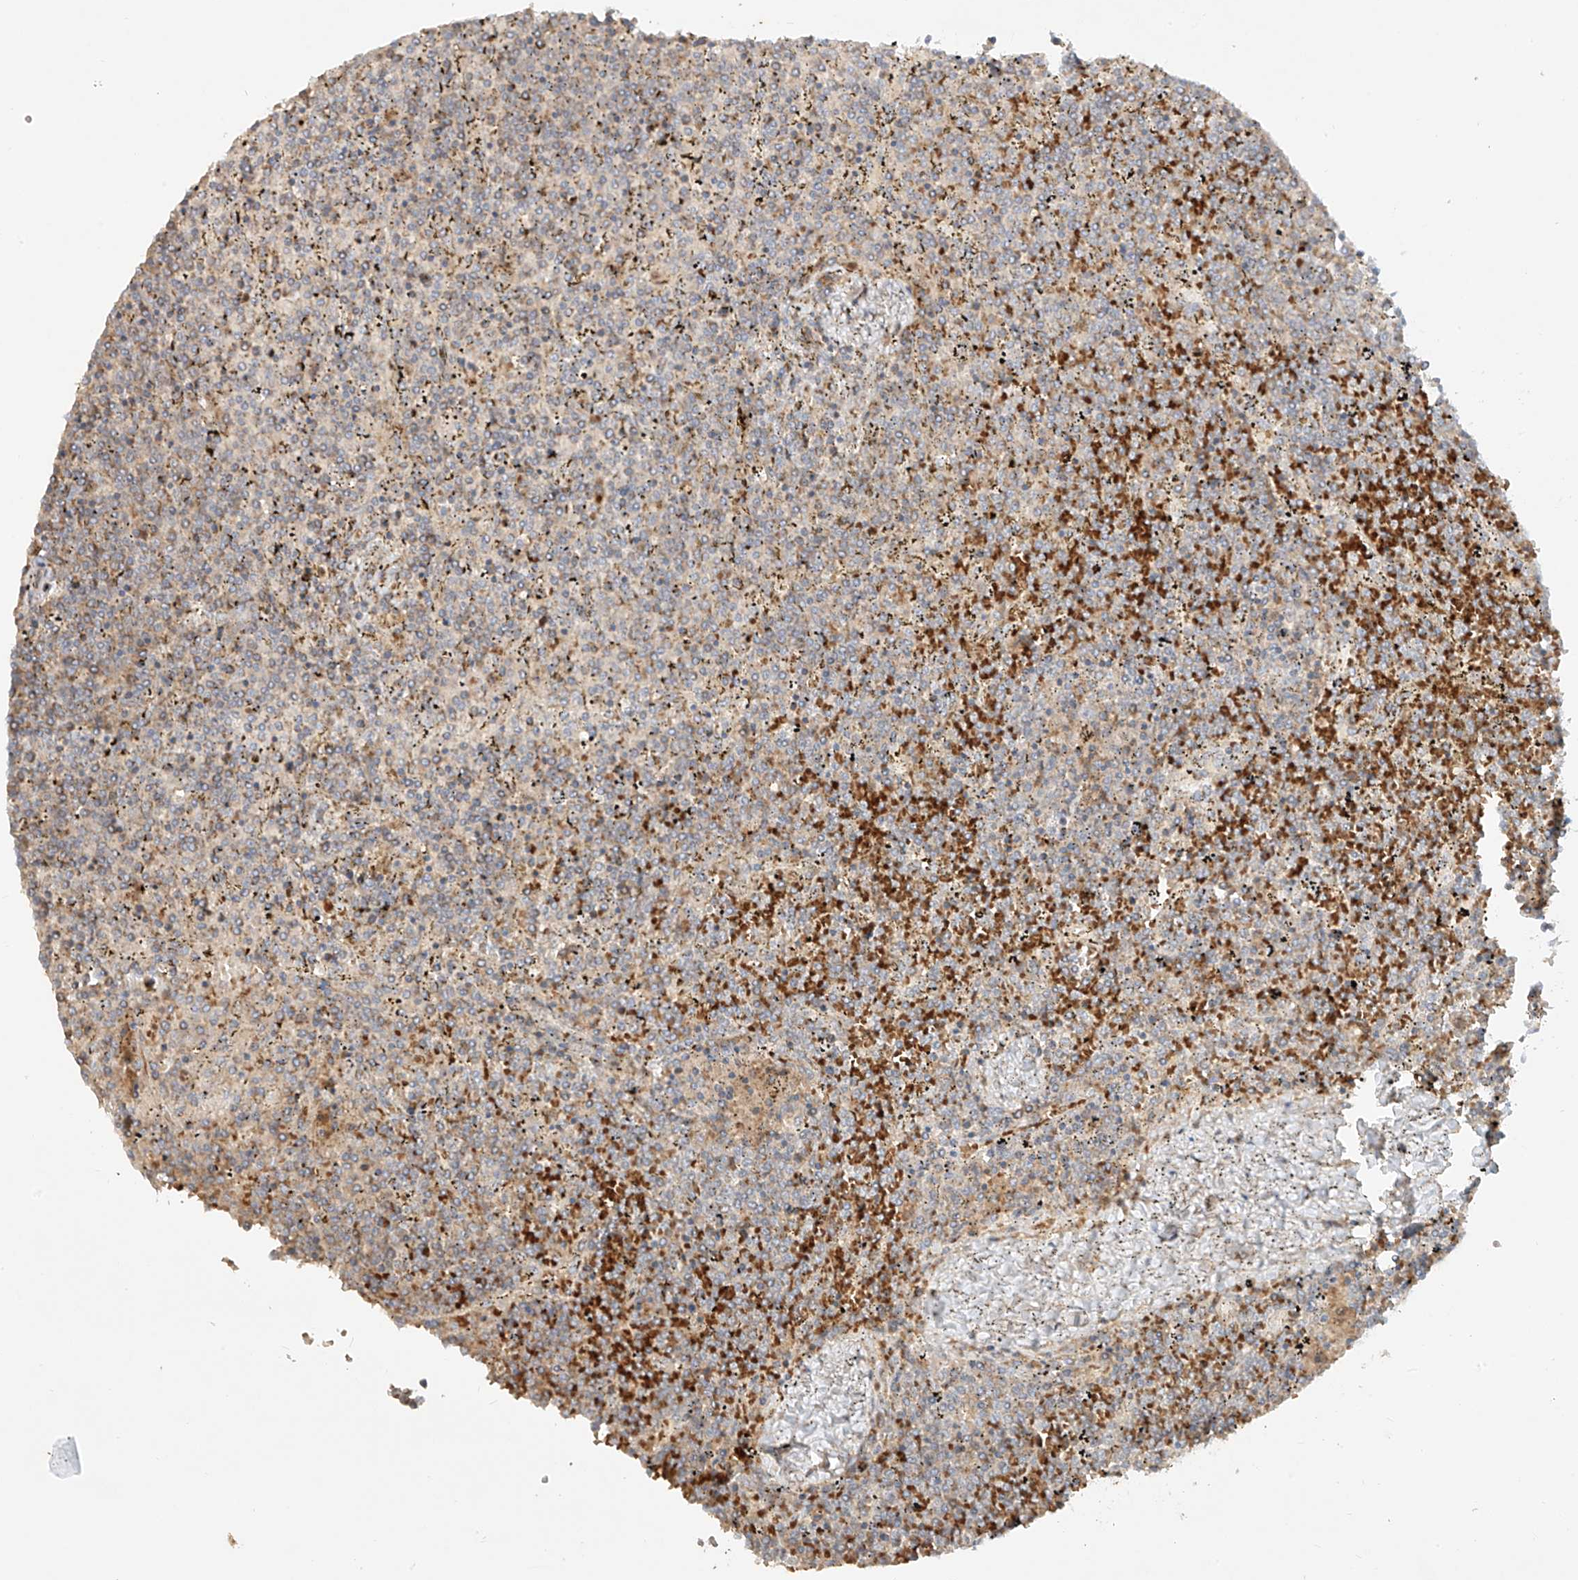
{"staining": {"intensity": "negative", "quantity": "none", "location": "none"}, "tissue": "lymphoma", "cell_type": "Tumor cells", "image_type": "cancer", "snomed": [{"axis": "morphology", "description": "Malignant lymphoma, non-Hodgkin's type, Low grade"}, {"axis": "topography", "description": "Spleen"}], "caption": "Immunohistochemistry (IHC) of lymphoma demonstrates no positivity in tumor cells.", "gene": "KPNA7", "patient": {"sex": "female", "age": 19}}